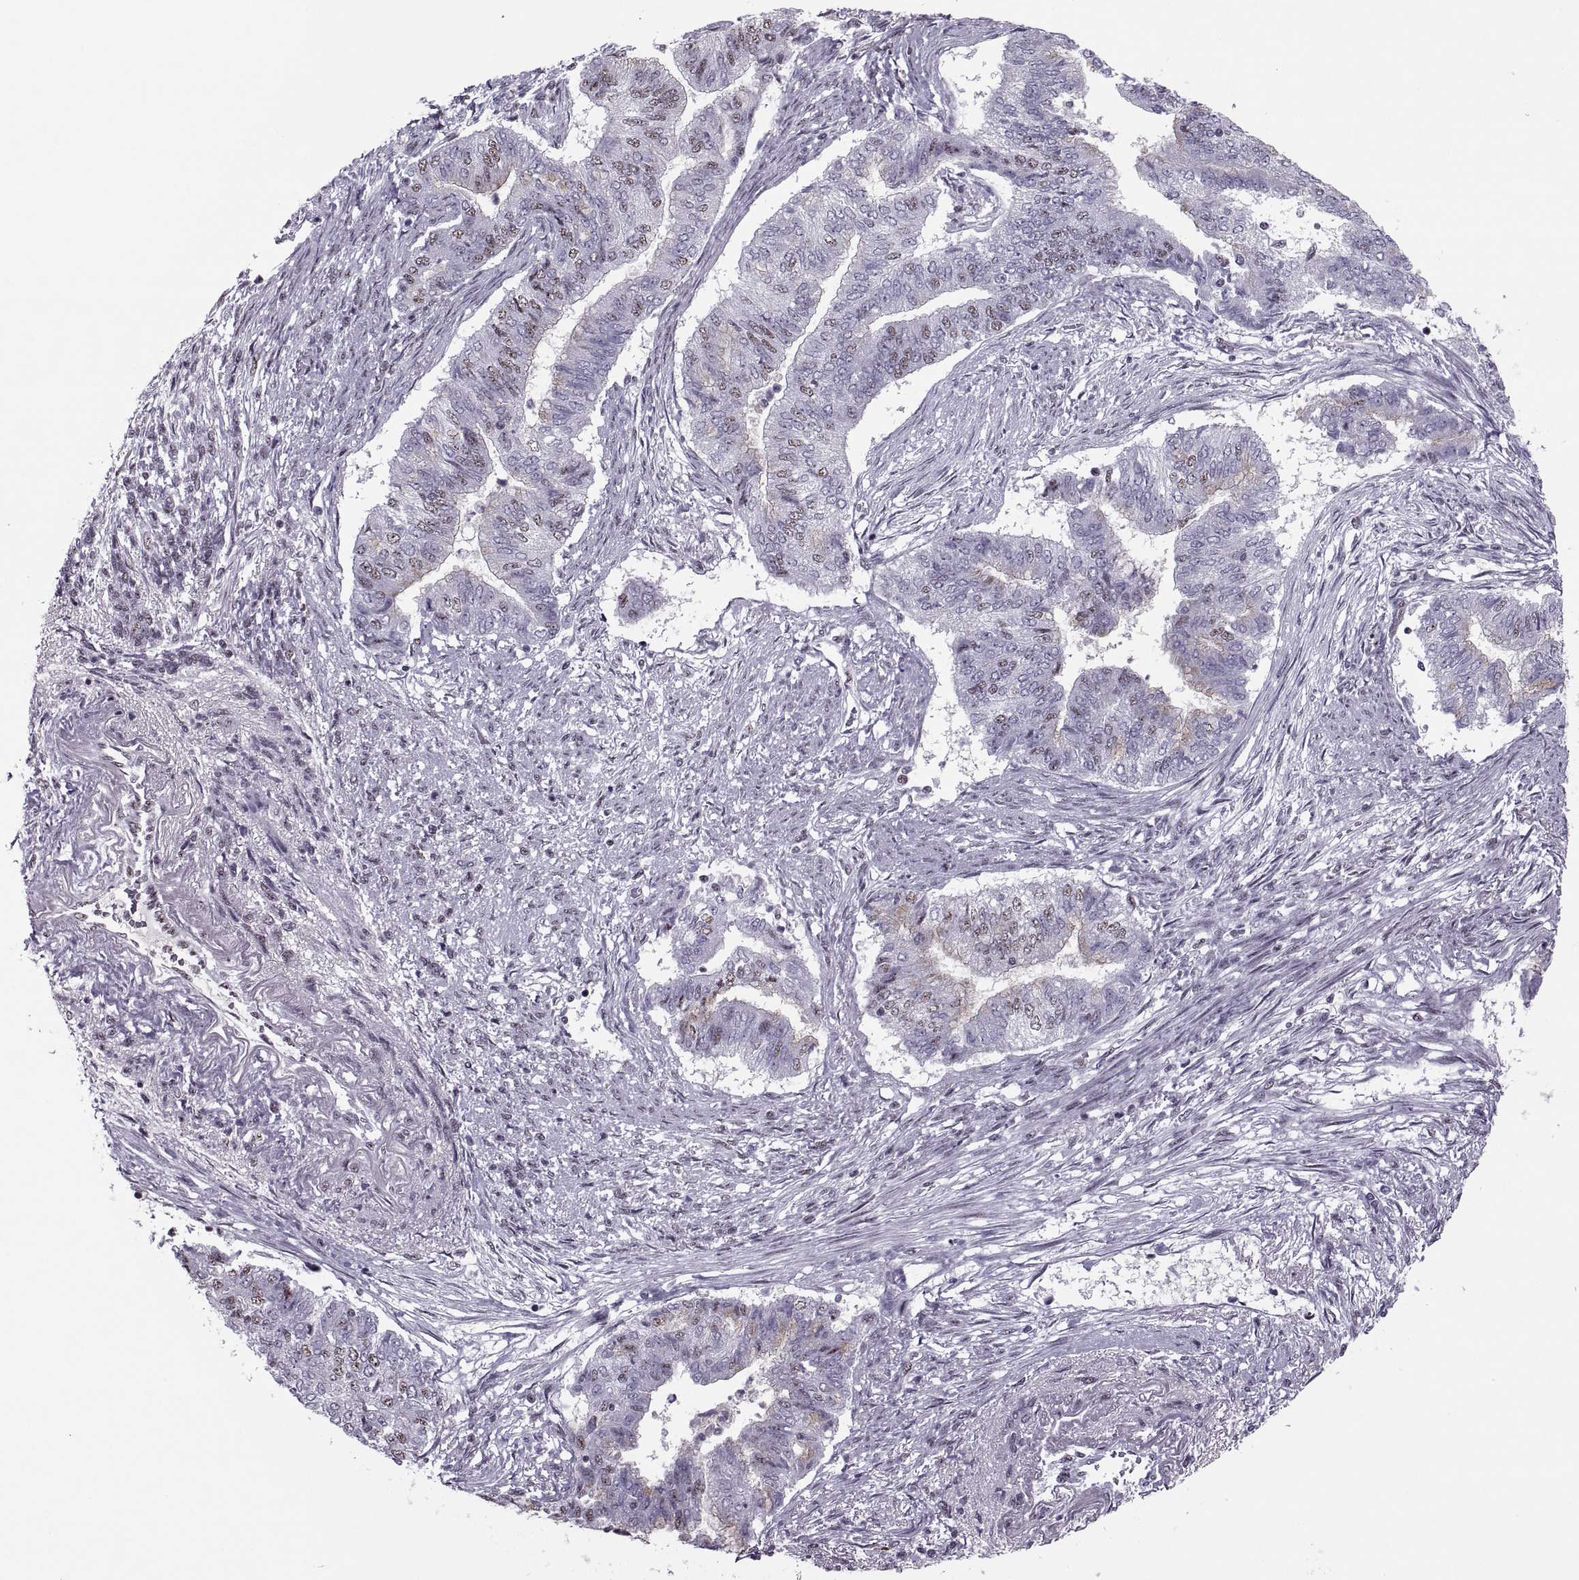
{"staining": {"intensity": "weak", "quantity": "25%-75%", "location": "nuclear"}, "tissue": "endometrial cancer", "cell_type": "Tumor cells", "image_type": "cancer", "snomed": [{"axis": "morphology", "description": "Adenocarcinoma, NOS"}, {"axis": "topography", "description": "Endometrium"}], "caption": "Human endometrial cancer stained for a protein (brown) reveals weak nuclear positive positivity in about 25%-75% of tumor cells.", "gene": "MAGEA4", "patient": {"sex": "female", "age": 65}}